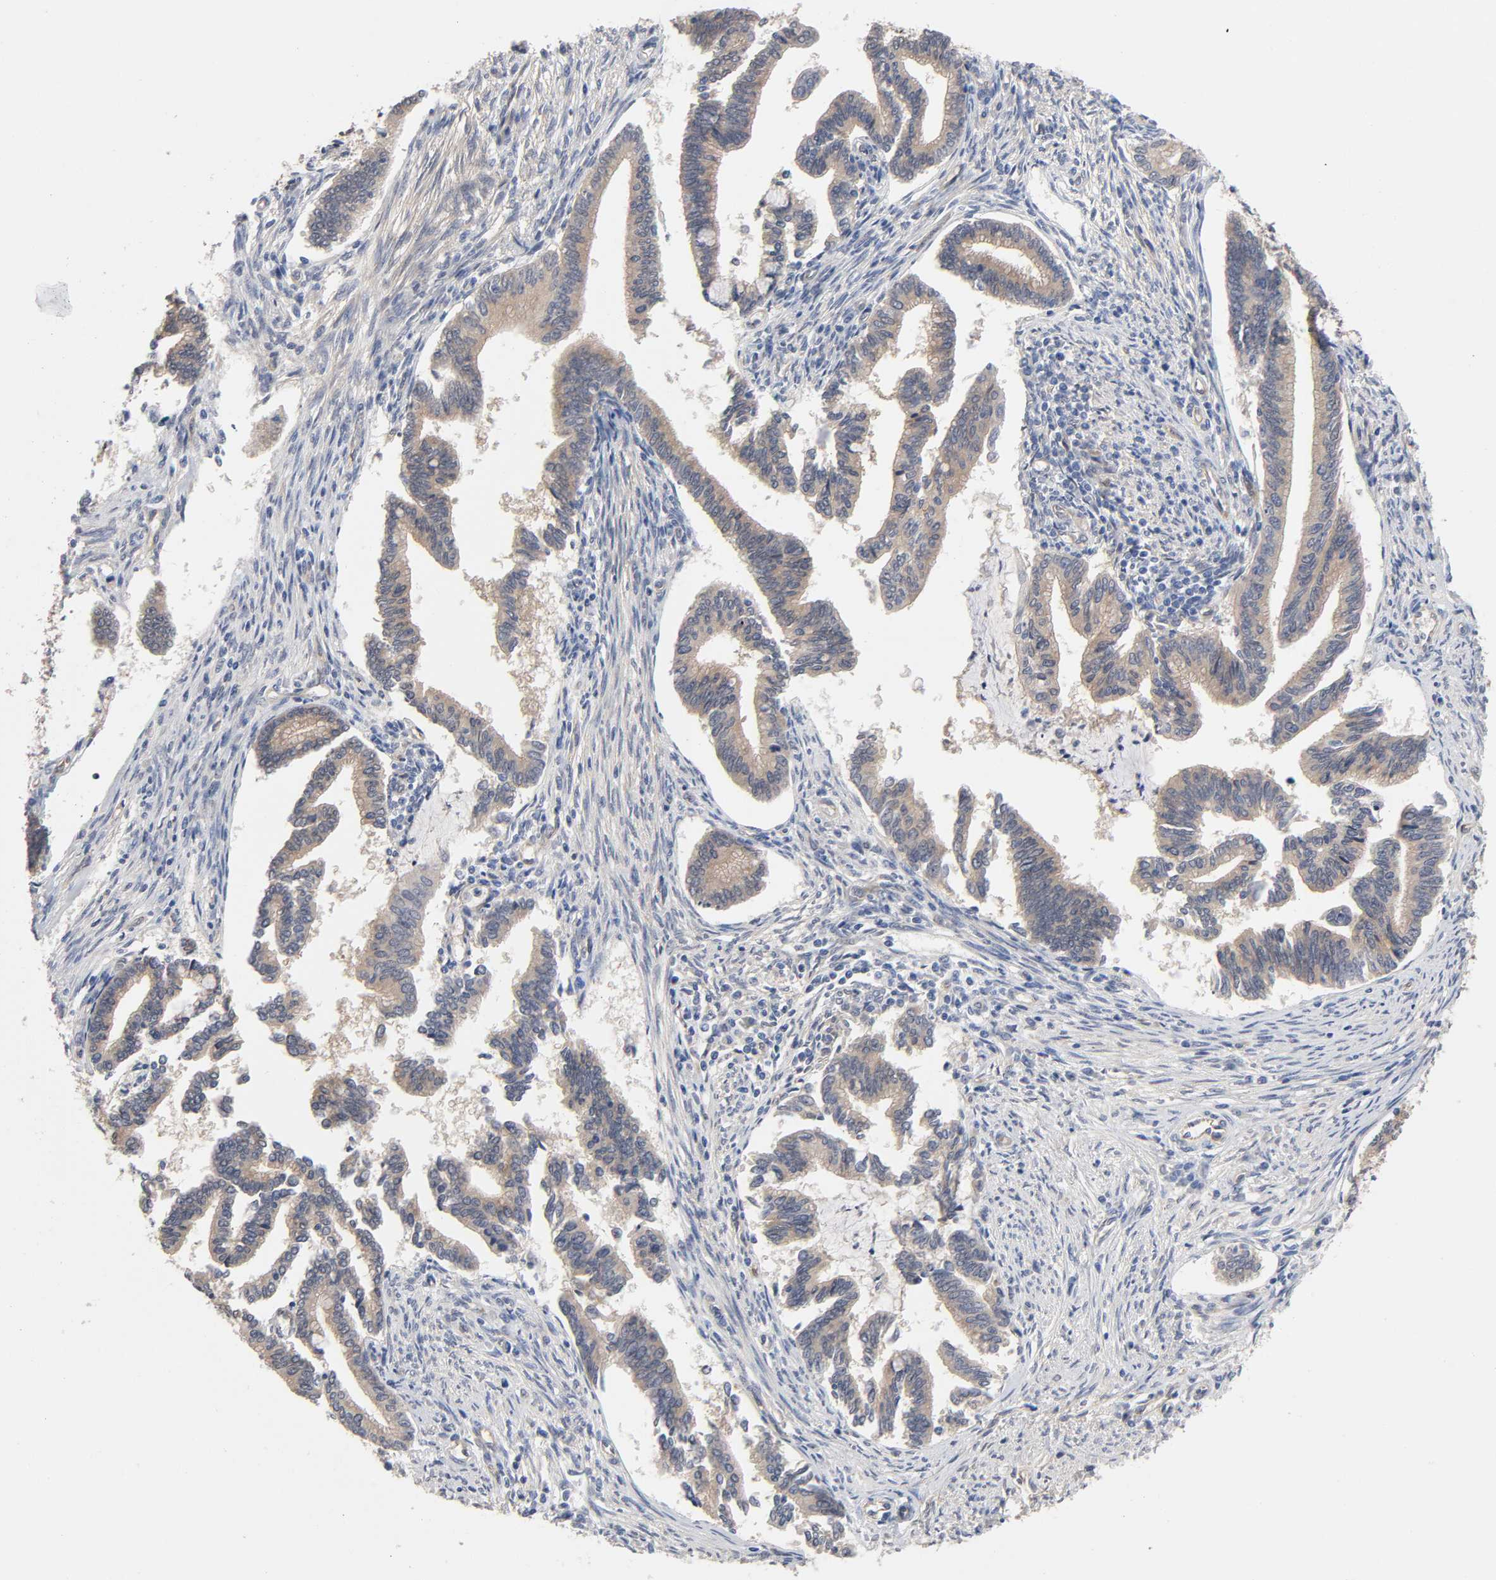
{"staining": {"intensity": "moderate", "quantity": ">75%", "location": "cytoplasmic/membranous"}, "tissue": "cervical cancer", "cell_type": "Tumor cells", "image_type": "cancer", "snomed": [{"axis": "morphology", "description": "Adenocarcinoma, NOS"}, {"axis": "topography", "description": "Cervix"}], "caption": "Moderate cytoplasmic/membranous protein staining is appreciated in about >75% of tumor cells in cervical cancer (adenocarcinoma).", "gene": "RAB13", "patient": {"sex": "female", "age": 36}}